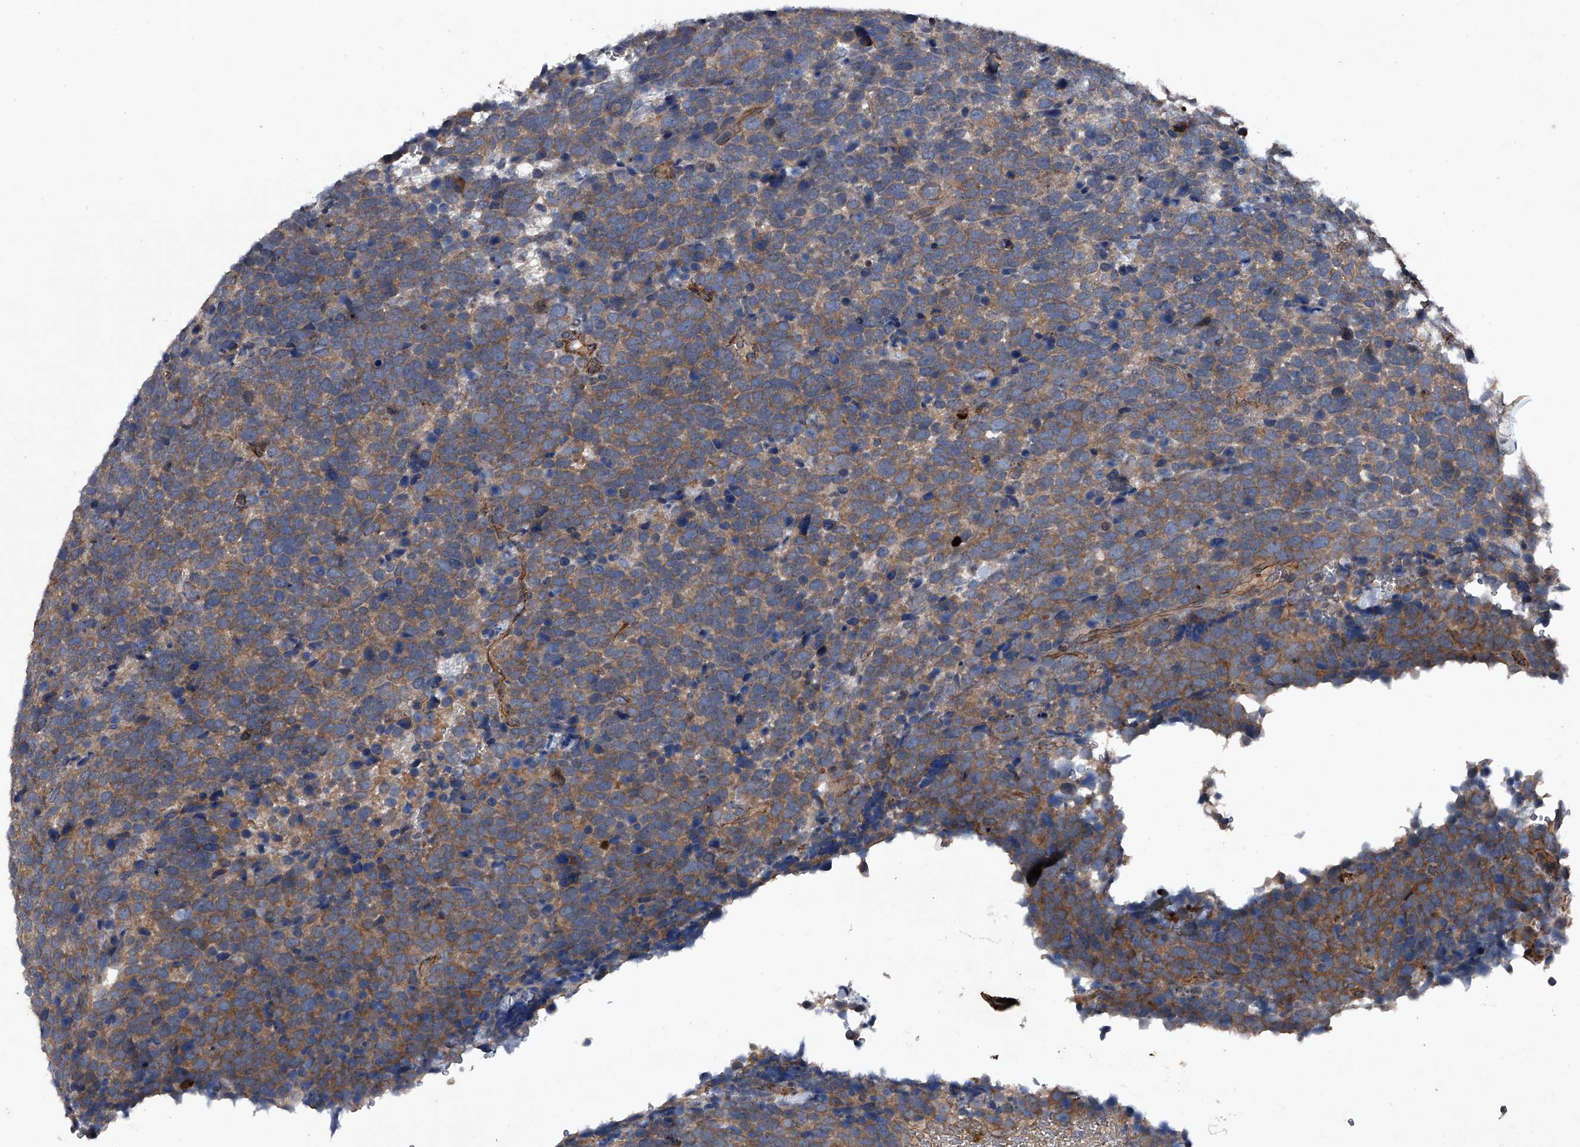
{"staining": {"intensity": "moderate", "quantity": ">75%", "location": "cytoplasmic/membranous"}, "tissue": "urothelial cancer", "cell_type": "Tumor cells", "image_type": "cancer", "snomed": [{"axis": "morphology", "description": "Urothelial carcinoma, High grade"}, {"axis": "topography", "description": "Urinary bladder"}], "caption": "High-magnification brightfield microscopy of high-grade urothelial carcinoma stained with DAB (brown) and counterstained with hematoxylin (blue). tumor cells exhibit moderate cytoplasmic/membranous expression is seen in approximately>75% of cells.", "gene": "MAPKAP1", "patient": {"sex": "female", "age": 82}}